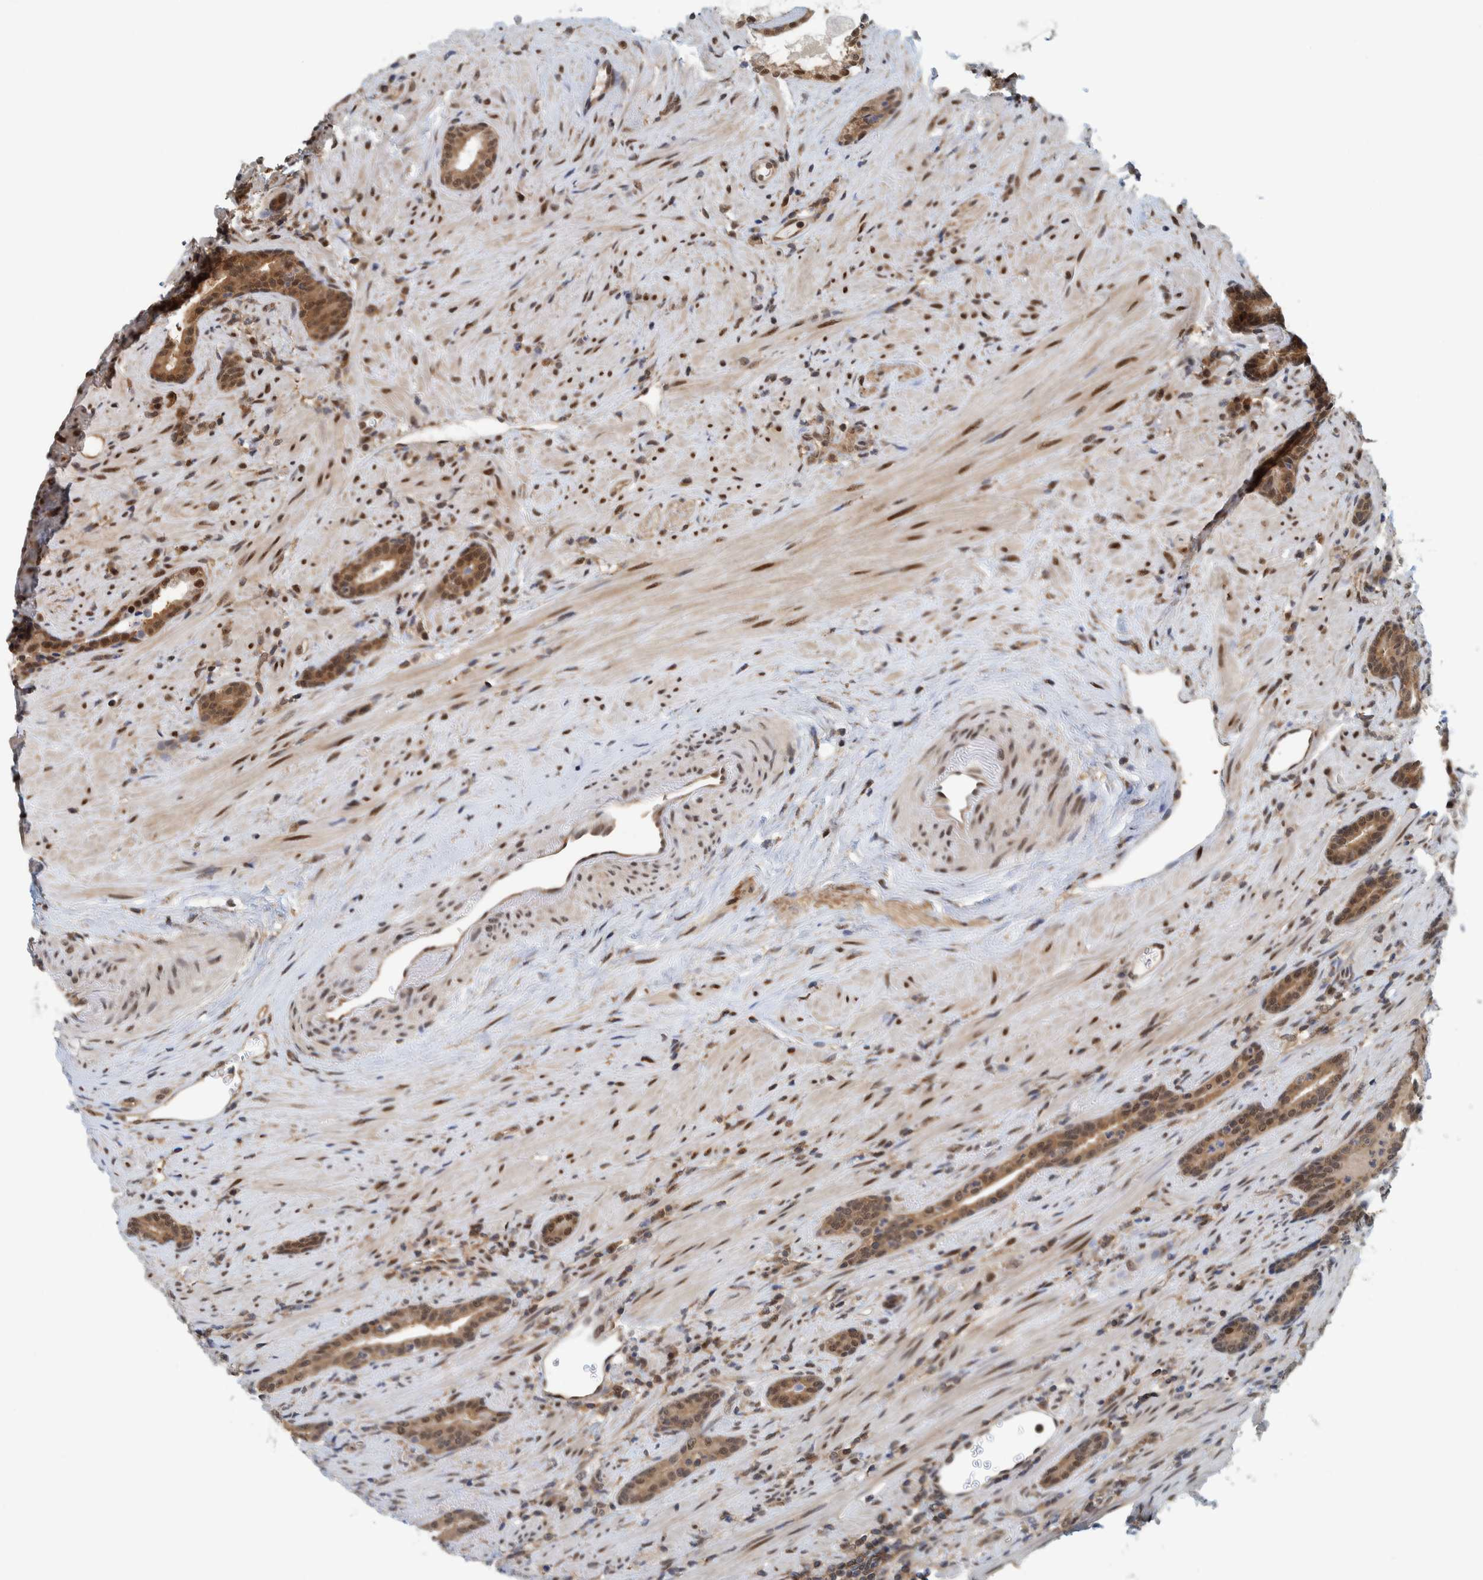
{"staining": {"intensity": "moderate", "quantity": ">75%", "location": "cytoplasmic/membranous,nuclear"}, "tissue": "prostate cancer", "cell_type": "Tumor cells", "image_type": "cancer", "snomed": [{"axis": "morphology", "description": "Adenocarcinoma, High grade"}, {"axis": "topography", "description": "Prostate"}], "caption": "A brown stain labels moderate cytoplasmic/membranous and nuclear positivity of a protein in human prostate adenocarcinoma (high-grade) tumor cells. Immunohistochemistry (ihc) stains the protein of interest in brown and the nuclei are stained blue.", "gene": "COPS3", "patient": {"sex": "male", "age": 71}}